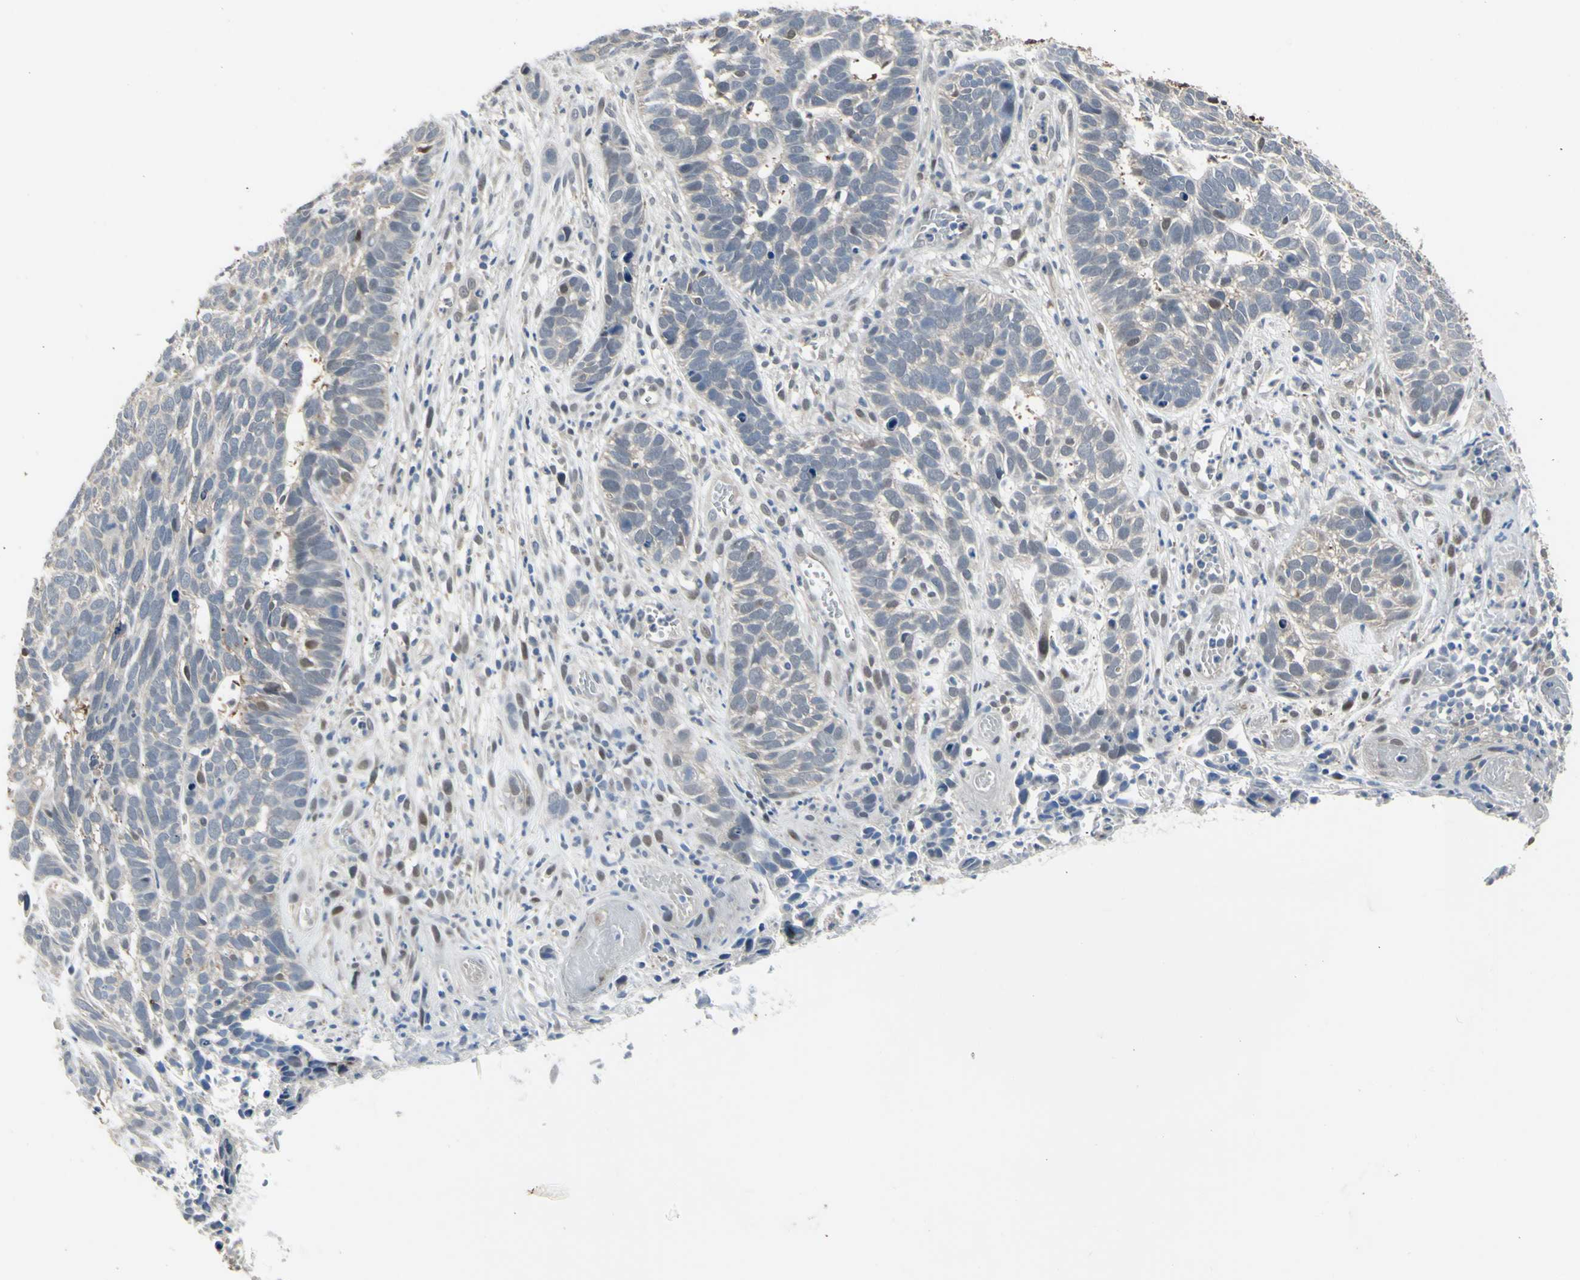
{"staining": {"intensity": "weak", "quantity": "<25%", "location": "nuclear"}, "tissue": "skin cancer", "cell_type": "Tumor cells", "image_type": "cancer", "snomed": [{"axis": "morphology", "description": "Basal cell carcinoma"}, {"axis": "topography", "description": "Skin"}], "caption": "This micrograph is of skin cancer stained with immunohistochemistry to label a protein in brown with the nuclei are counter-stained blue. There is no staining in tumor cells.", "gene": "HSPA4", "patient": {"sex": "male", "age": 87}}